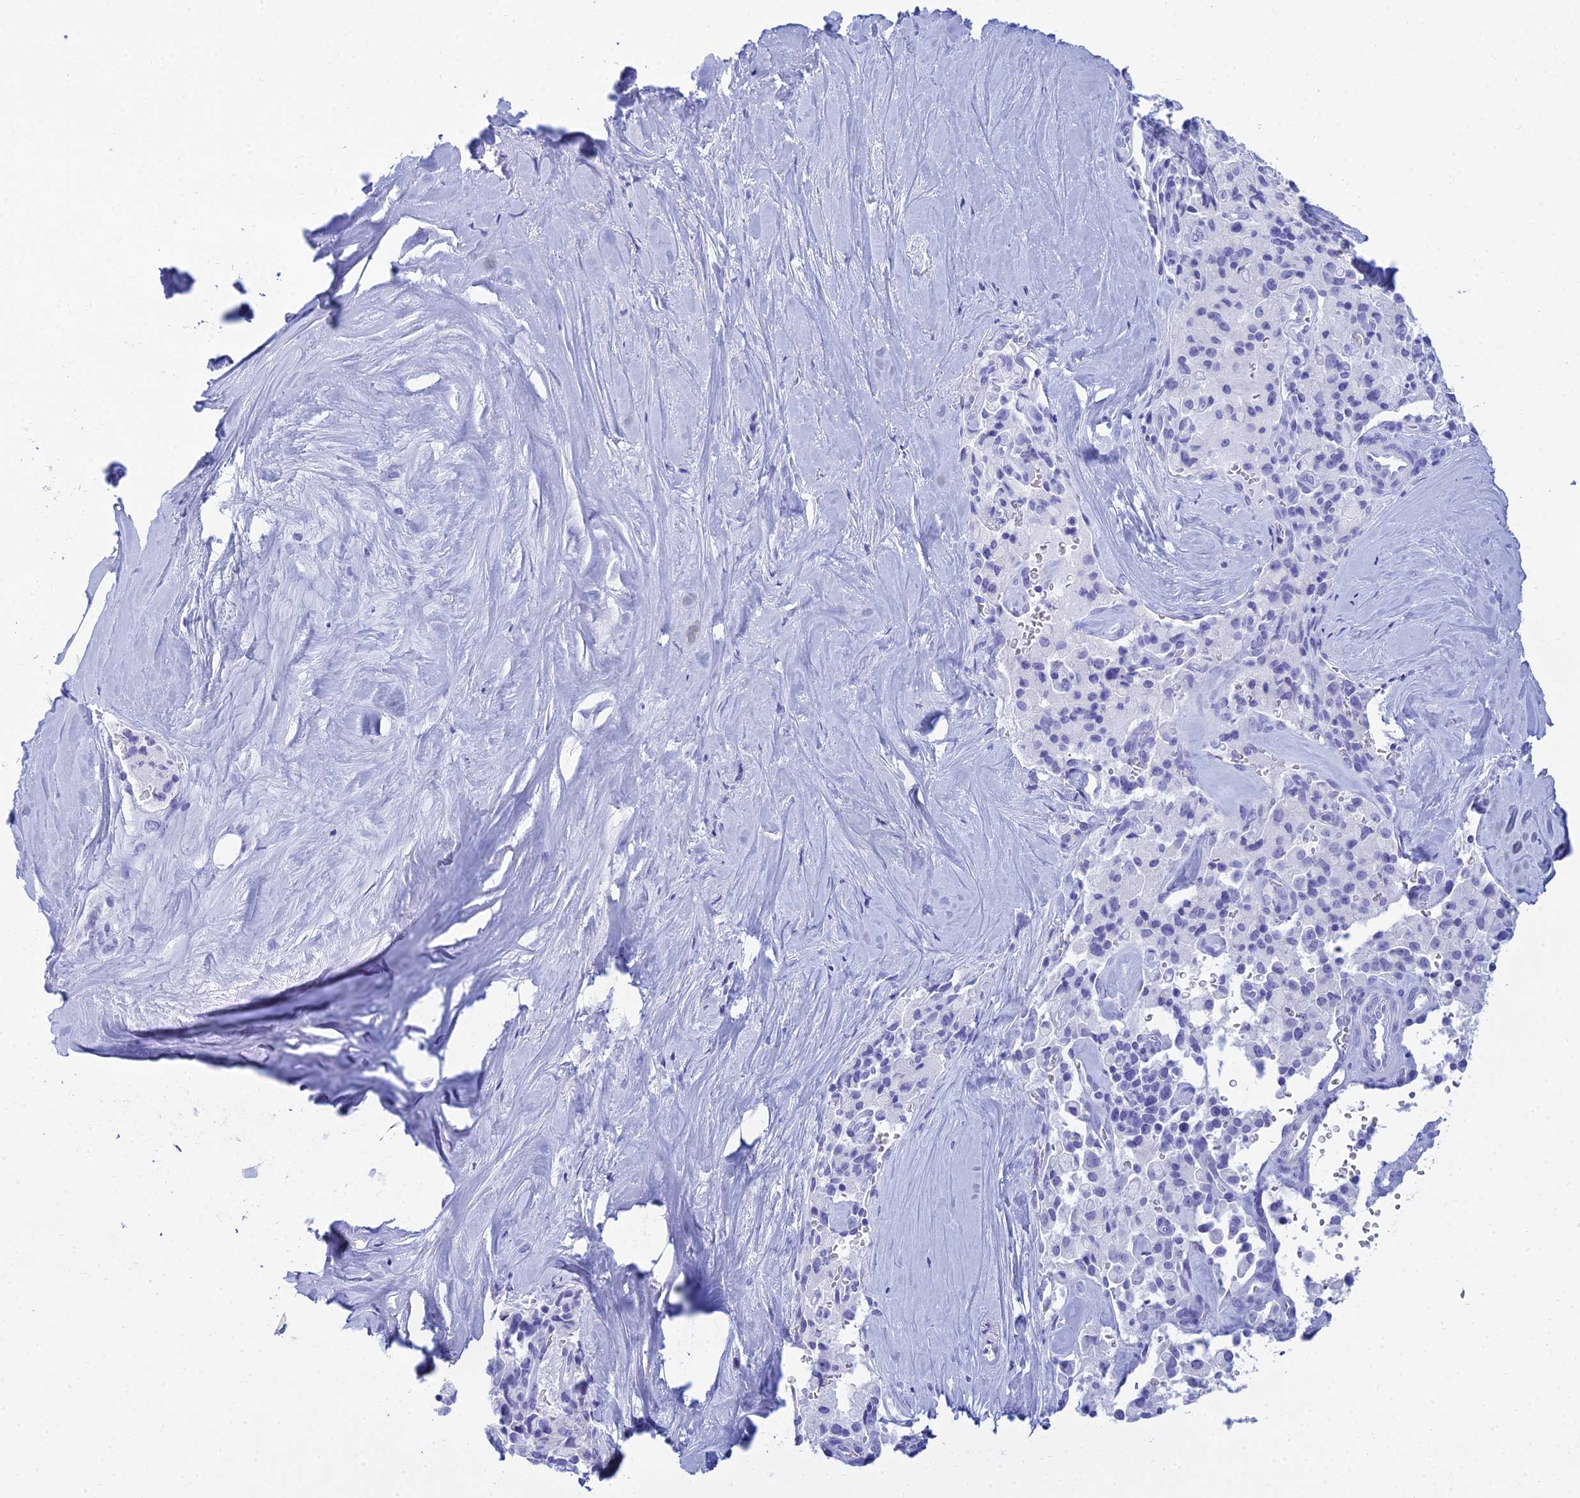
{"staining": {"intensity": "negative", "quantity": "none", "location": "none"}, "tissue": "pancreatic cancer", "cell_type": "Tumor cells", "image_type": "cancer", "snomed": [{"axis": "morphology", "description": "Adenocarcinoma, NOS"}, {"axis": "topography", "description": "Pancreas"}], "caption": "Immunohistochemical staining of pancreatic cancer (adenocarcinoma) reveals no significant staining in tumor cells.", "gene": "PATE4", "patient": {"sex": "male", "age": 65}}